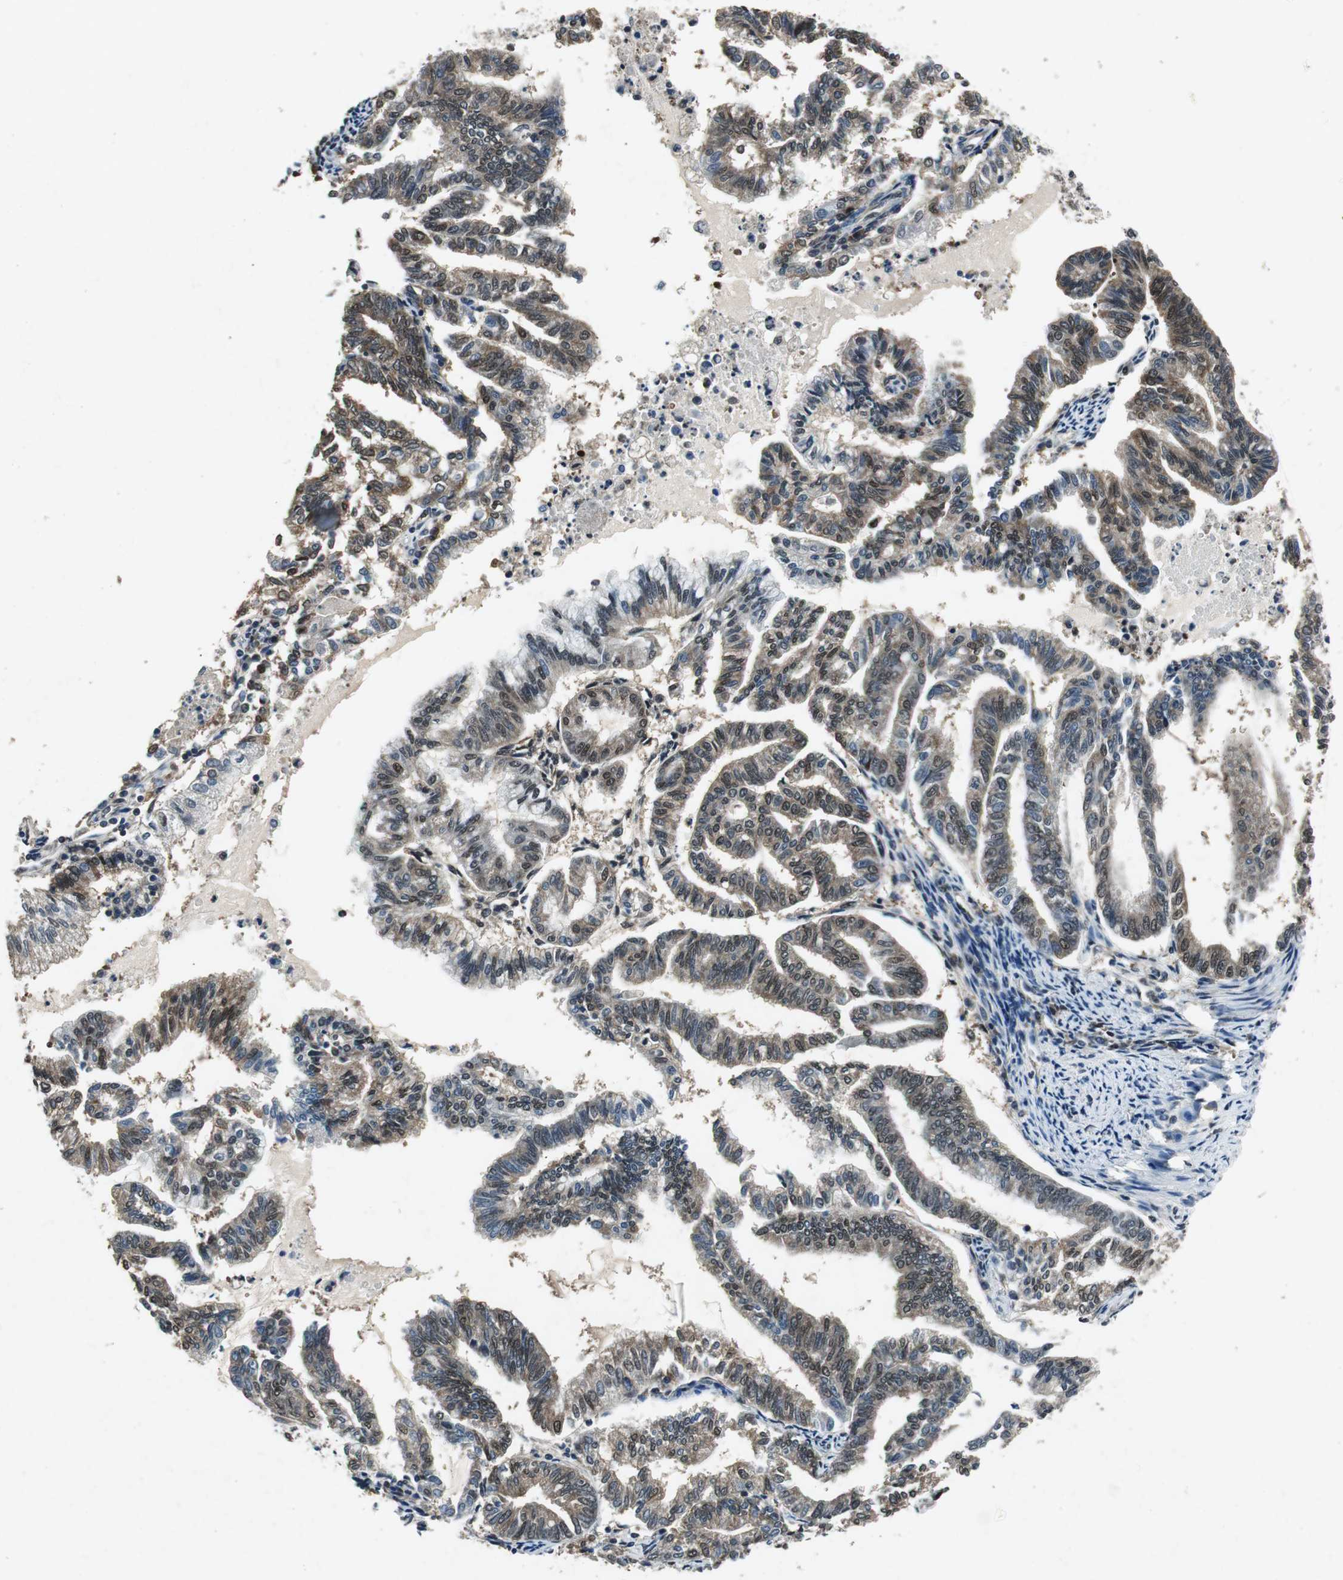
{"staining": {"intensity": "moderate", "quantity": "25%-75%", "location": "cytoplasmic/membranous,nuclear"}, "tissue": "endometrial cancer", "cell_type": "Tumor cells", "image_type": "cancer", "snomed": [{"axis": "morphology", "description": "Adenocarcinoma, NOS"}, {"axis": "topography", "description": "Endometrium"}], "caption": "Immunohistochemical staining of human endometrial cancer demonstrates medium levels of moderate cytoplasmic/membranous and nuclear protein staining in about 25%-75% of tumor cells.", "gene": "PSMB4", "patient": {"sex": "female", "age": 79}}